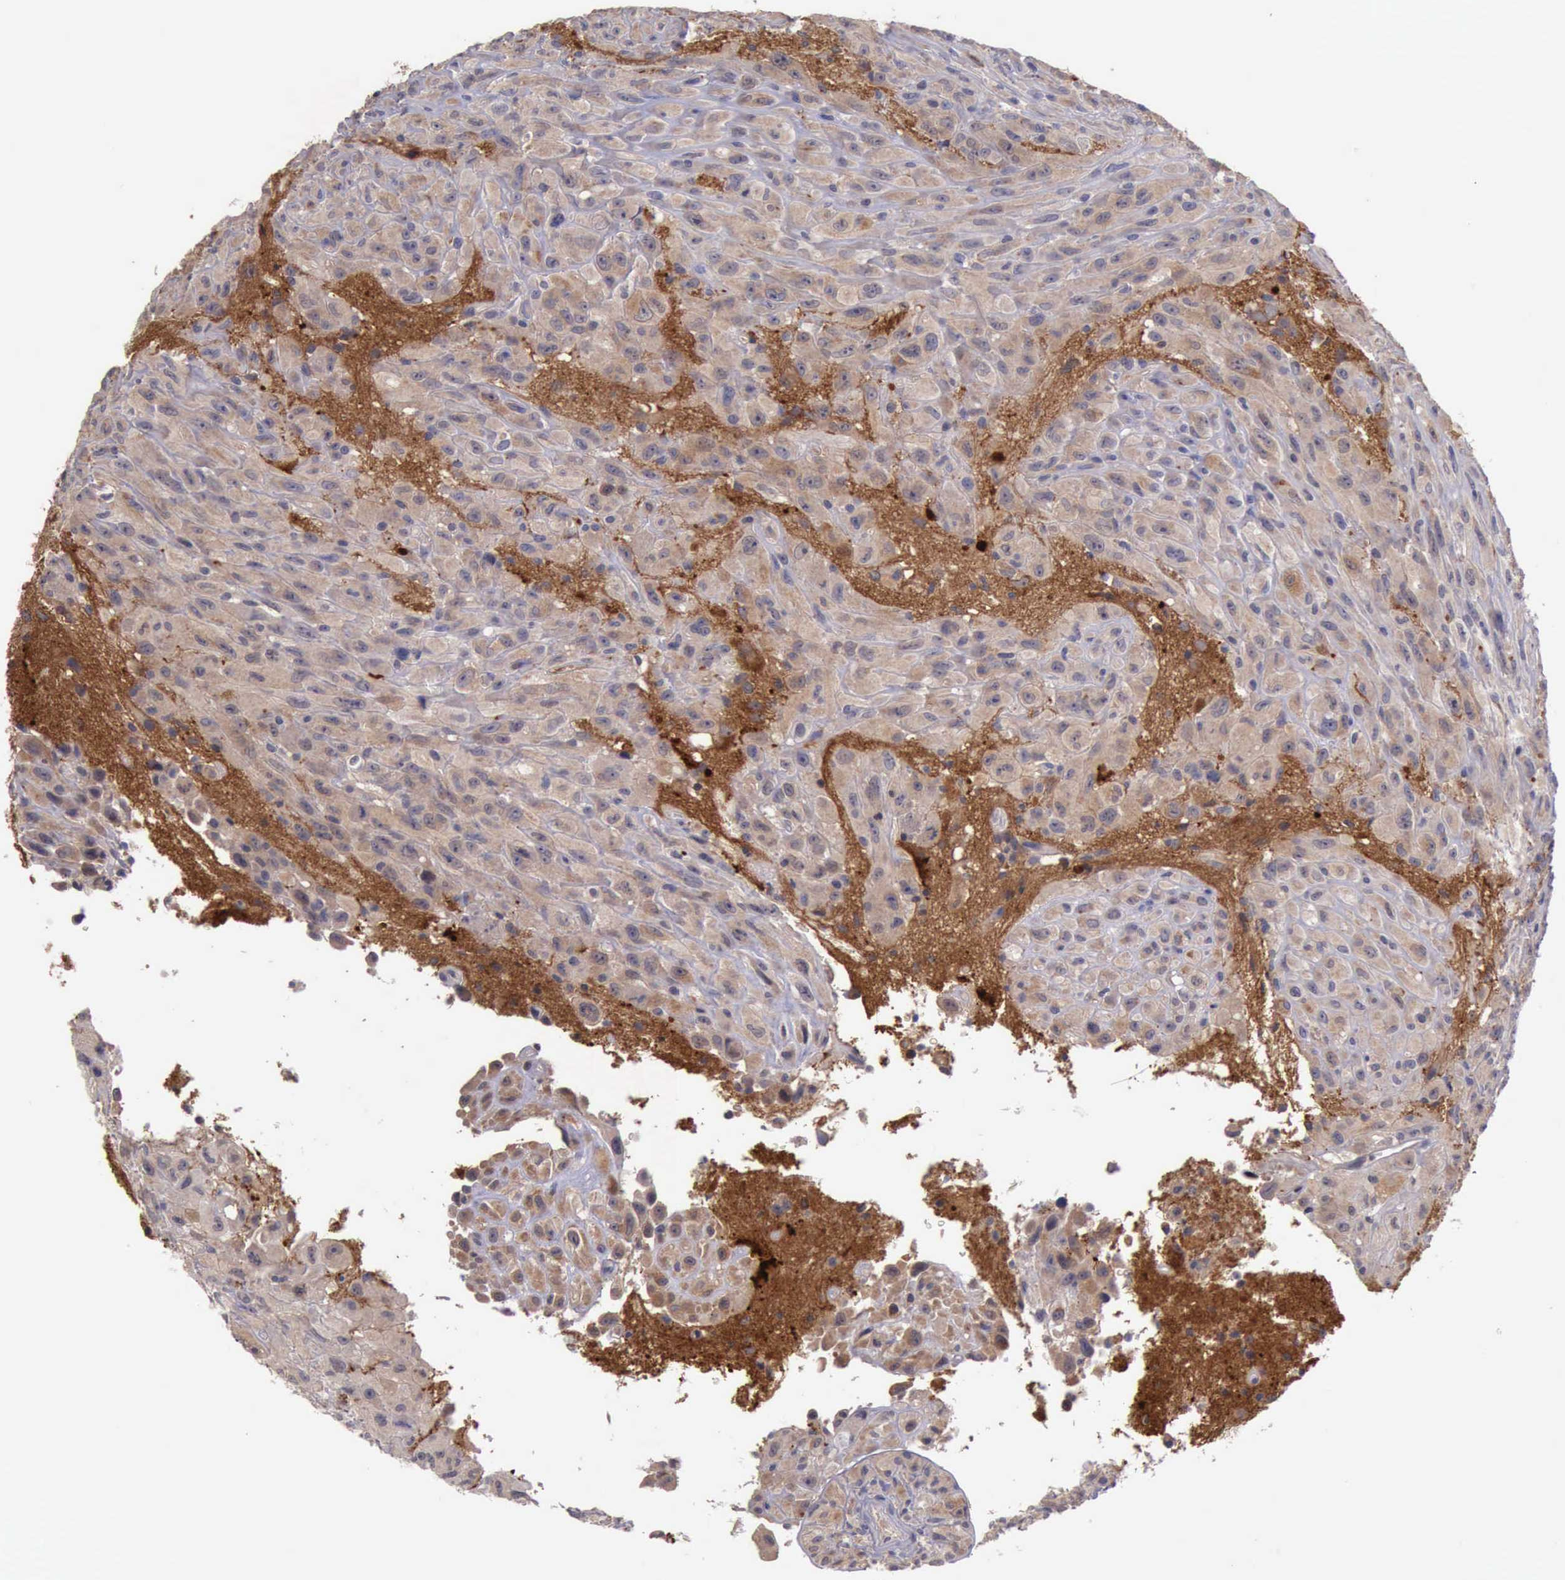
{"staining": {"intensity": "negative", "quantity": "none", "location": "none"}, "tissue": "glioma", "cell_type": "Tumor cells", "image_type": "cancer", "snomed": [{"axis": "morphology", "description": "Glioma, malignant, High grade"}, {"axis": "topography", "description": "Brain"}], "caption": "This is a micrograph of IHC staining of malignant high-grade glioma, which shows no expression in tumor cells. The staining was performed using DAB (3,3'-diaminobenzidine) to visualize the protein expression in brown, while the nuclei were stained in blue with hematoxylin (Magnification: 20x).", "gene": "RAB39B", "patient": {"sex": "male", "age": 48}}